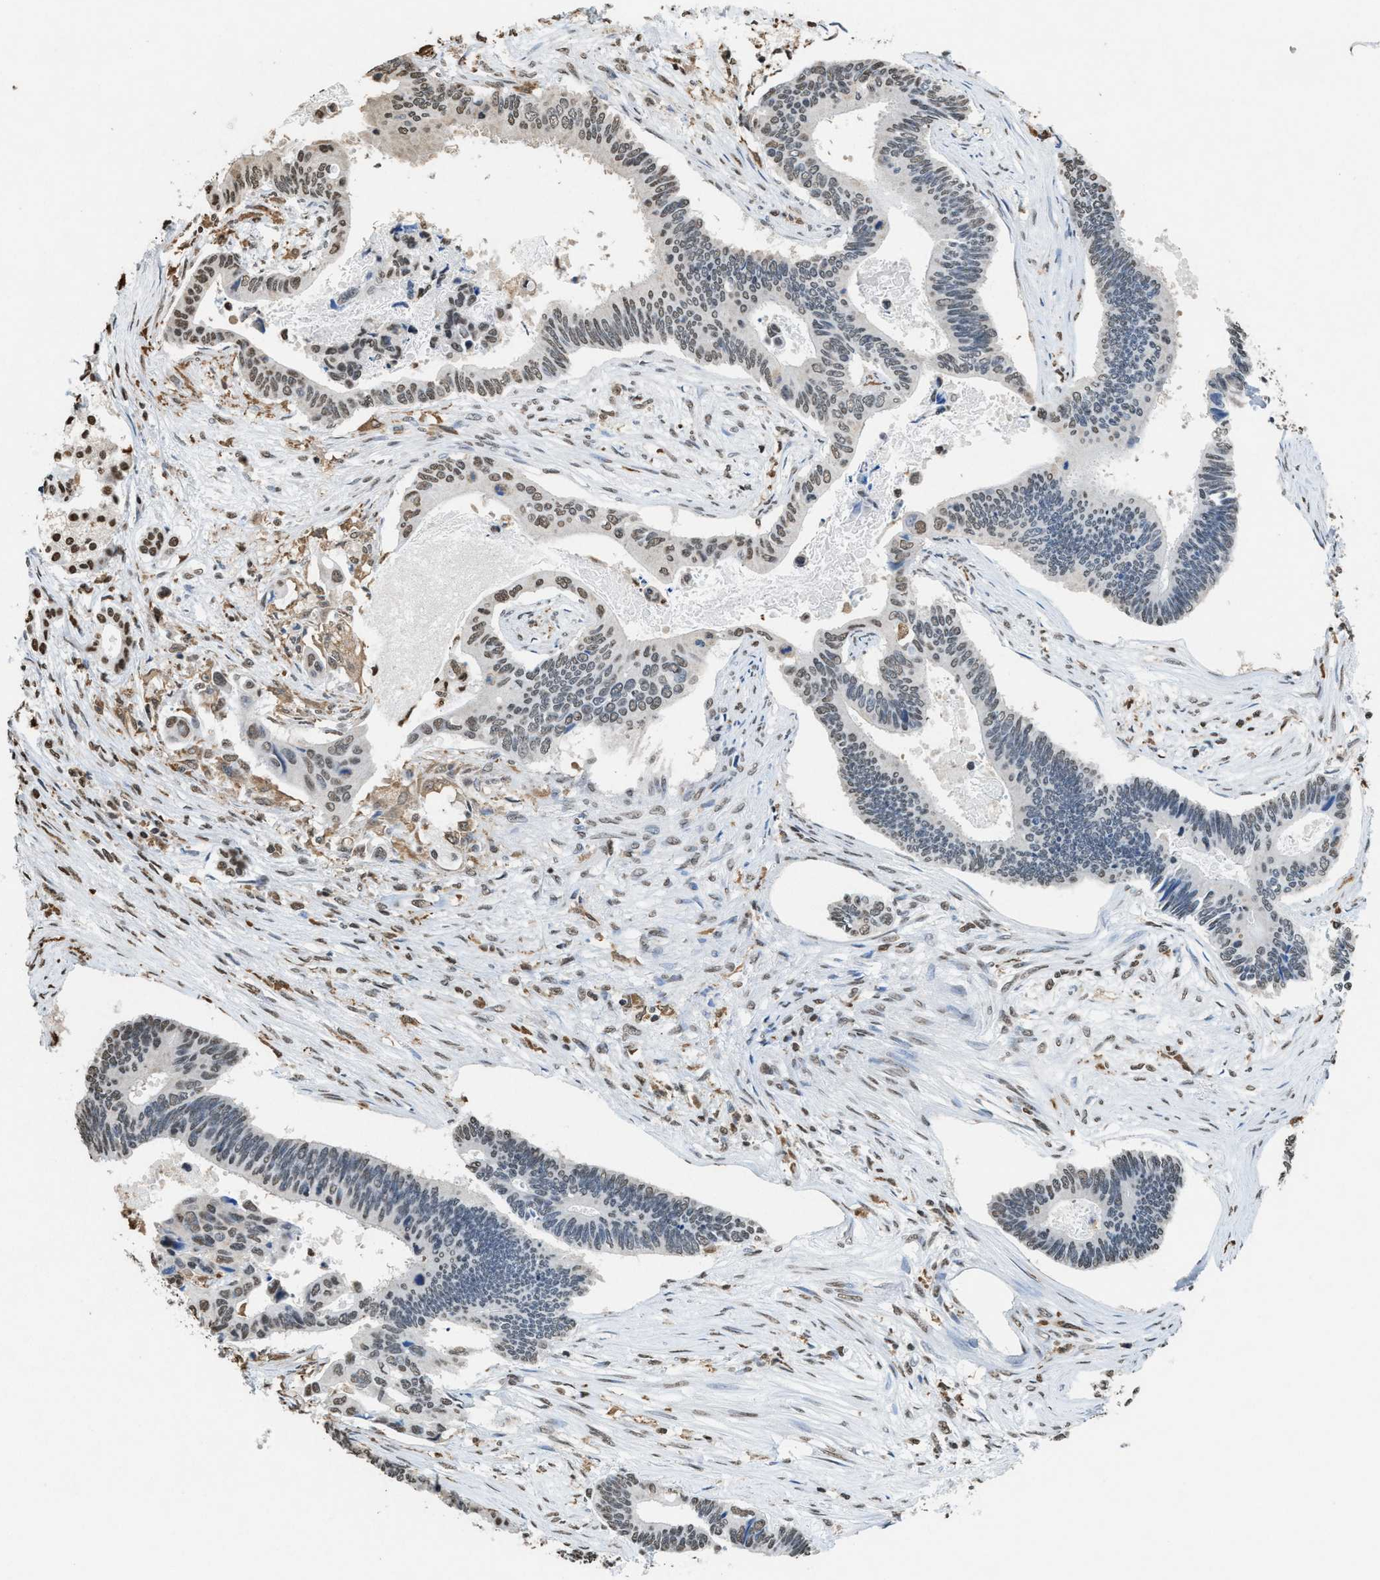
{"staining": {"intensity": "weak", "quantity": "25%-75%", "location": "nuclear"}, "tissue": "pancreatic cancer", "cell_type": "Tumor cells", "image_type": "cancer", "snomed": [{"axis": "morphology", "description": "Adenocarcinoma, NOS"}, {"axis": "topography", "description": "Pancreas"}], "caption": "Immunohistochemistry (IHC) of pancreatic adenocarcinoma displays low levels of weak nuclear expression in about 25%-75% of tumor cells. (Brightfield microscopy of DAB IHC at high magnification).", "gene": "NUP88", "patient": {"sex": "female", "age": 70}}